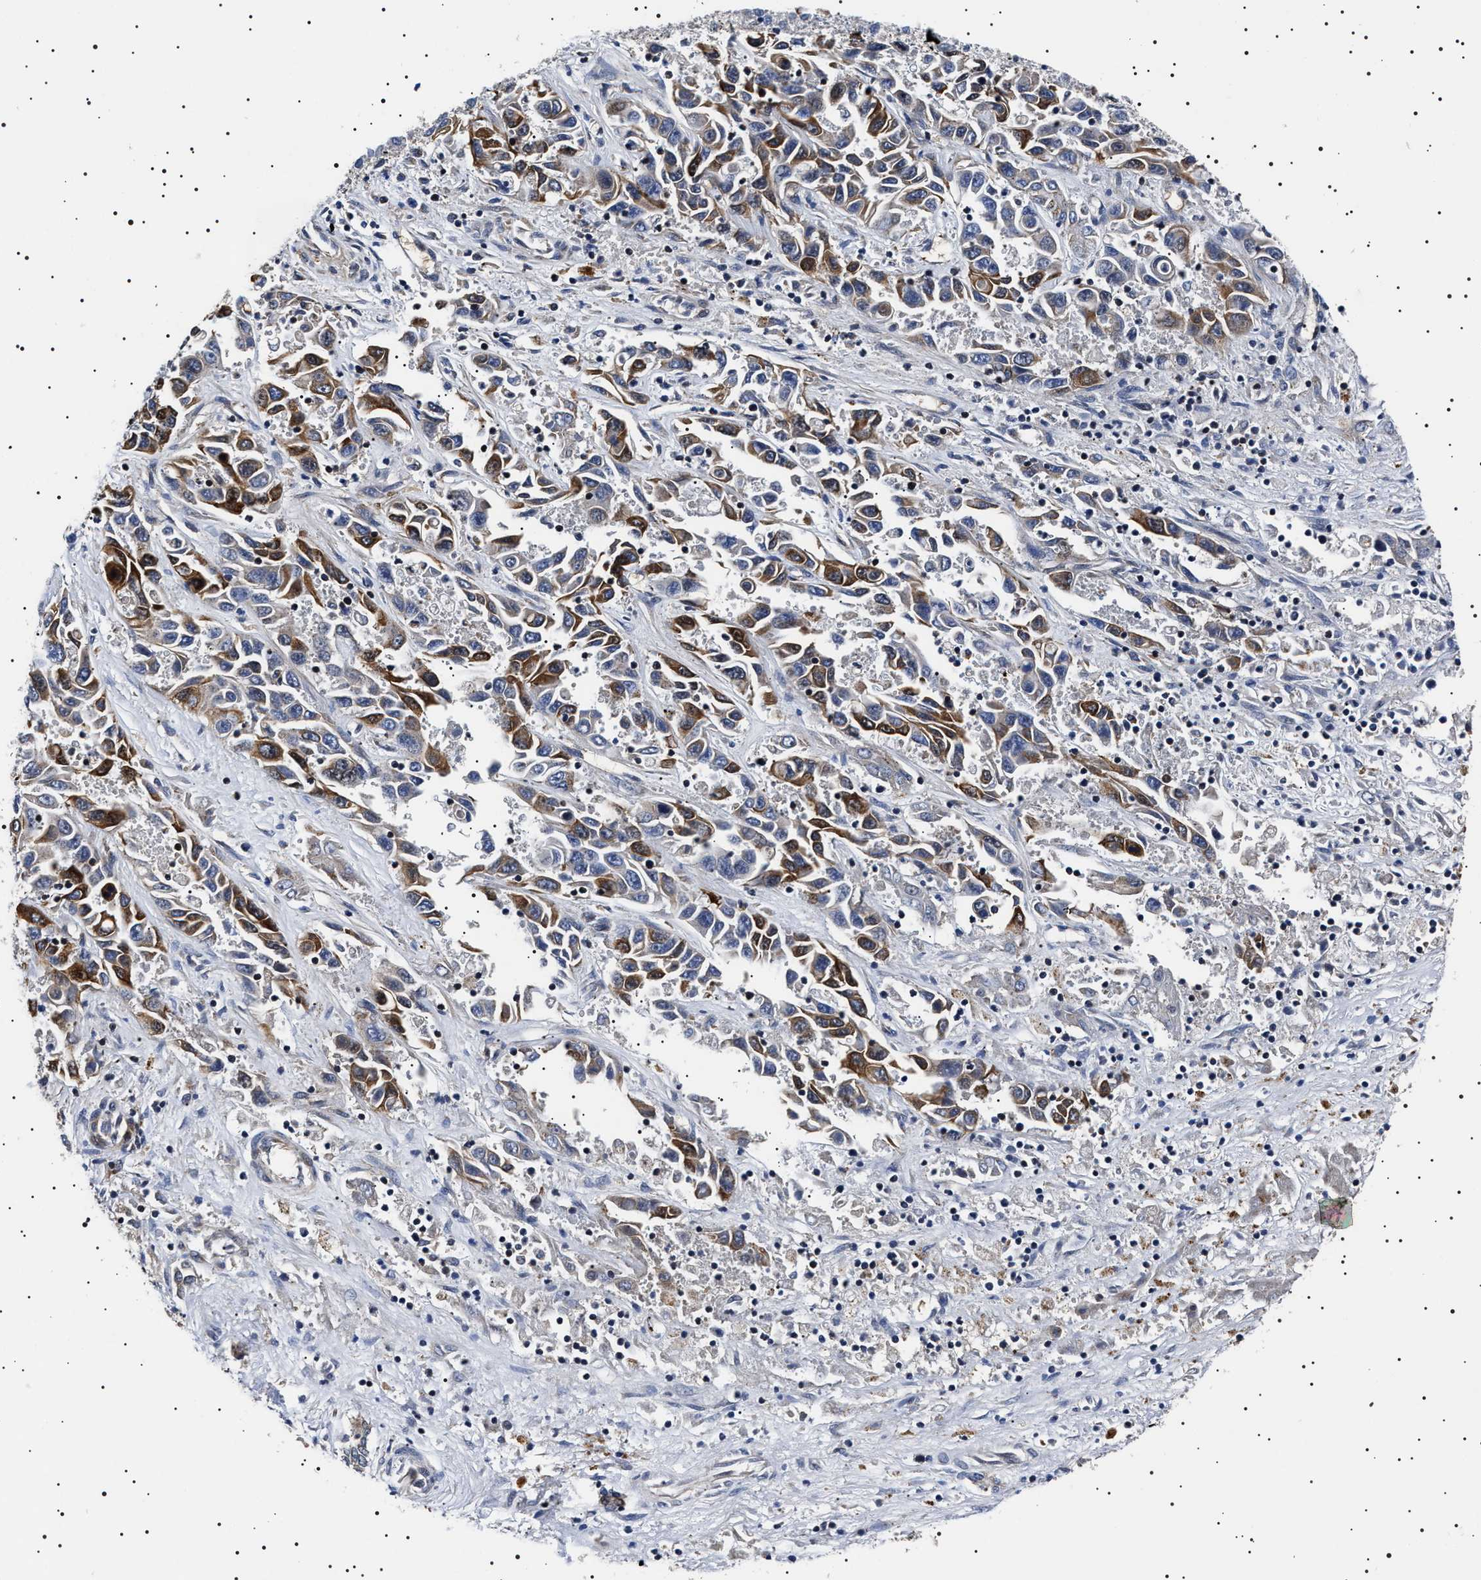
{"staining": {"intensity": "moderate", "quantity": "25%-75%", "location": "cytoplasmic/membranous,nuclear"}, "tissue": "liver cancer", "cell_type": "Tumor cells", "image_type": "cancer", "snomed": [{"axis": "morphology", "description": "Cholangiocarcinoma"}, {"axis": "topography", "description": "Liver"}], "caption": "IHC of cholangiocarcinoma (liver) reveals medium levels of moderate cytoplasmic/membranous and nuclear expression in approximately 25%-75% of tumor cells.", "gene": "SLC4A7", "patient": {"sex": "female", "age": 52}}